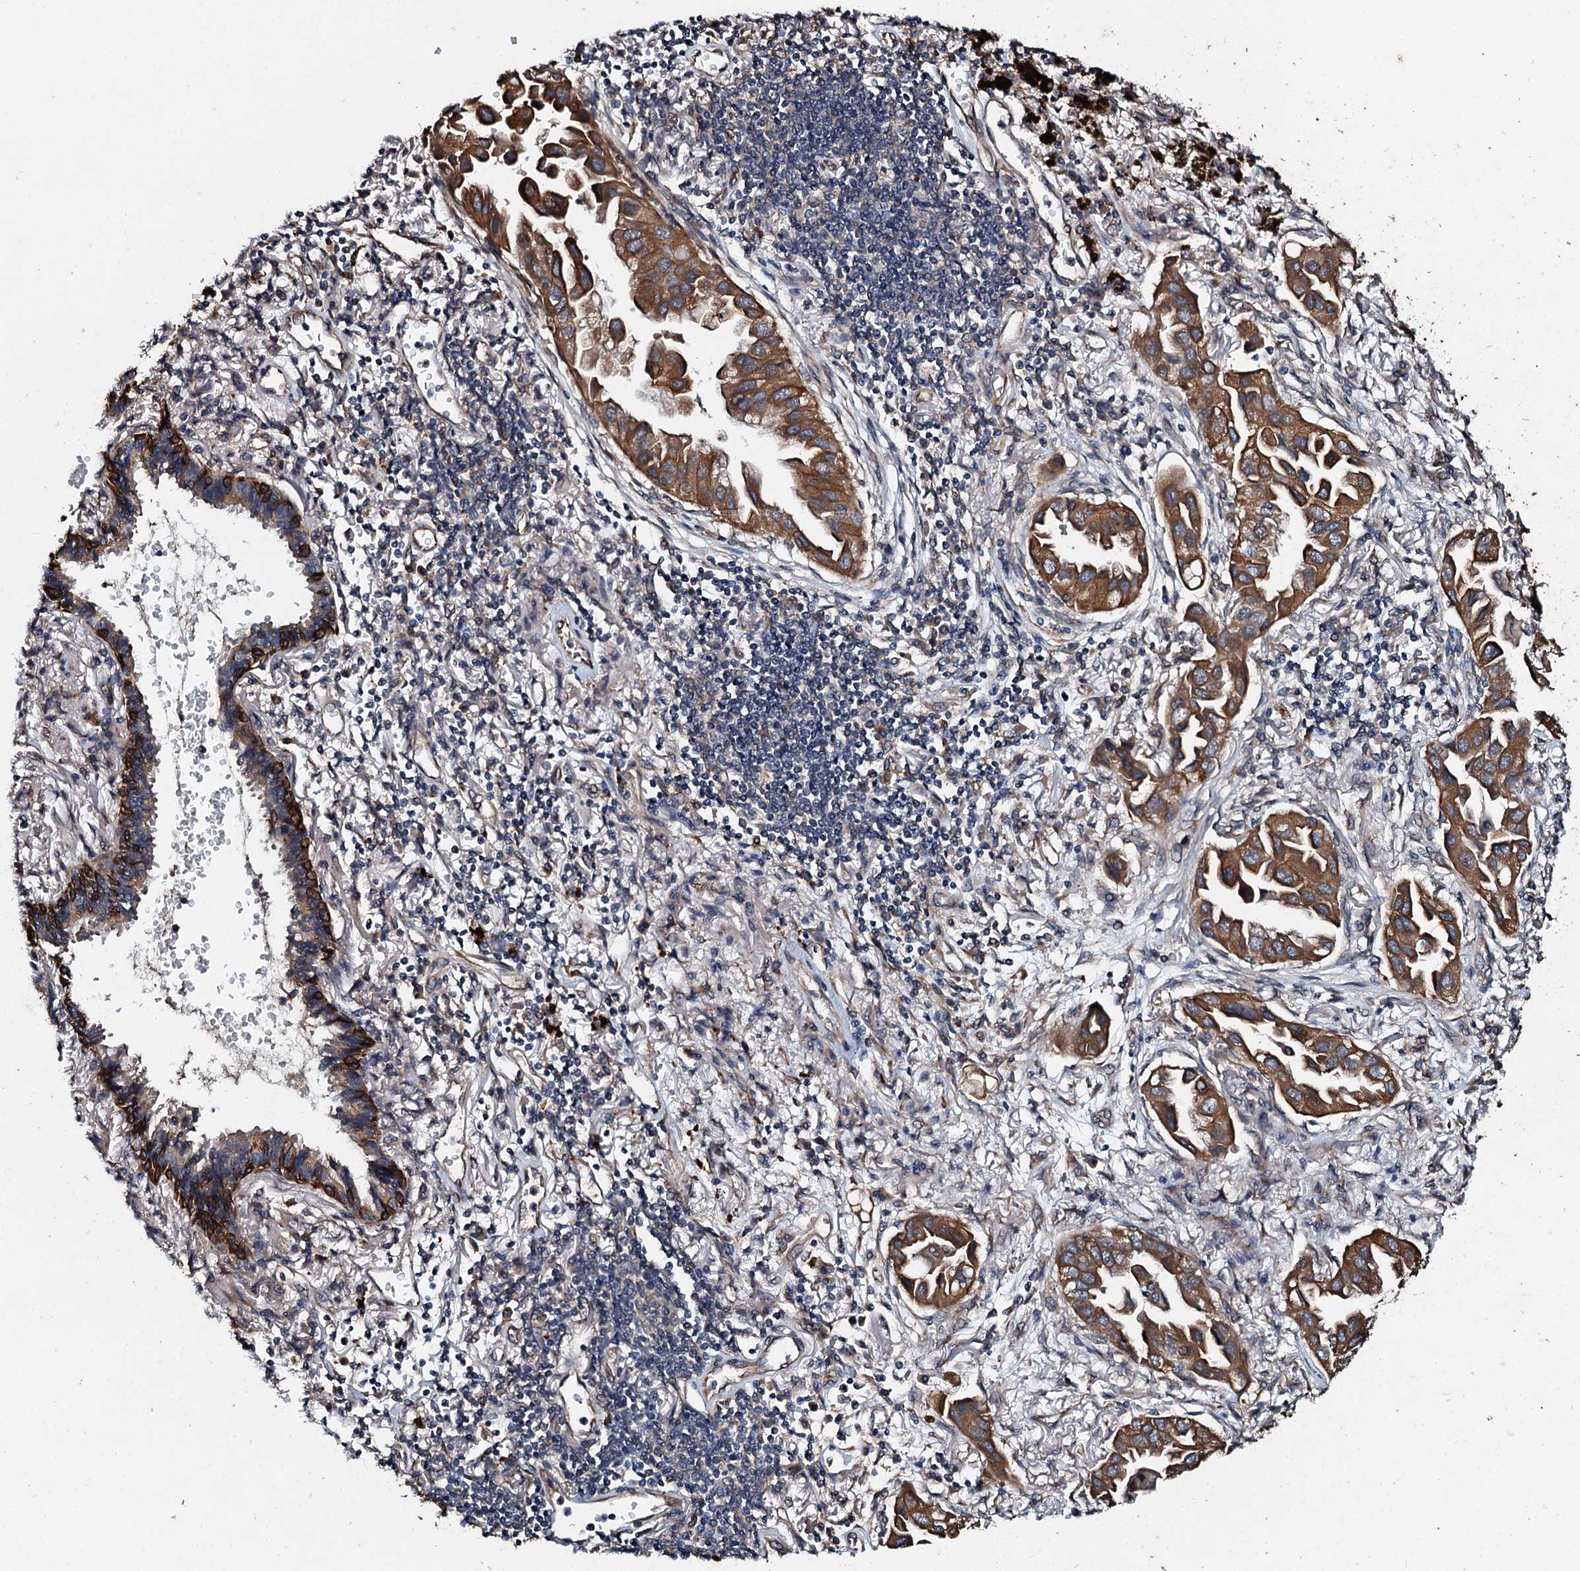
{"staining": {"intensity": "moderate", "quantity": ">75%", "location": "cytoplasmic/membranous"}, "tissue": "lung cancer", "cell_type": "Tumor cells", "image_type": "cancer", "snomed": [{"axis": "morphology", "description": "Adenocarcinoma, NOS"}, {"axis": "topography", "description": "Lung"}], "caption": "Immunohistochemical staining of adenocarcinoma (lung) reveals moderate cytoplasmic/membranous protein staining in approximately >75% of tumor cells. Immunohistochemistry (ihc) stains the protein of interest in brown and the nuclei are stained blue.", "gene": "ADAMTS10", "patient": {"sex": "female", "age": 76}}